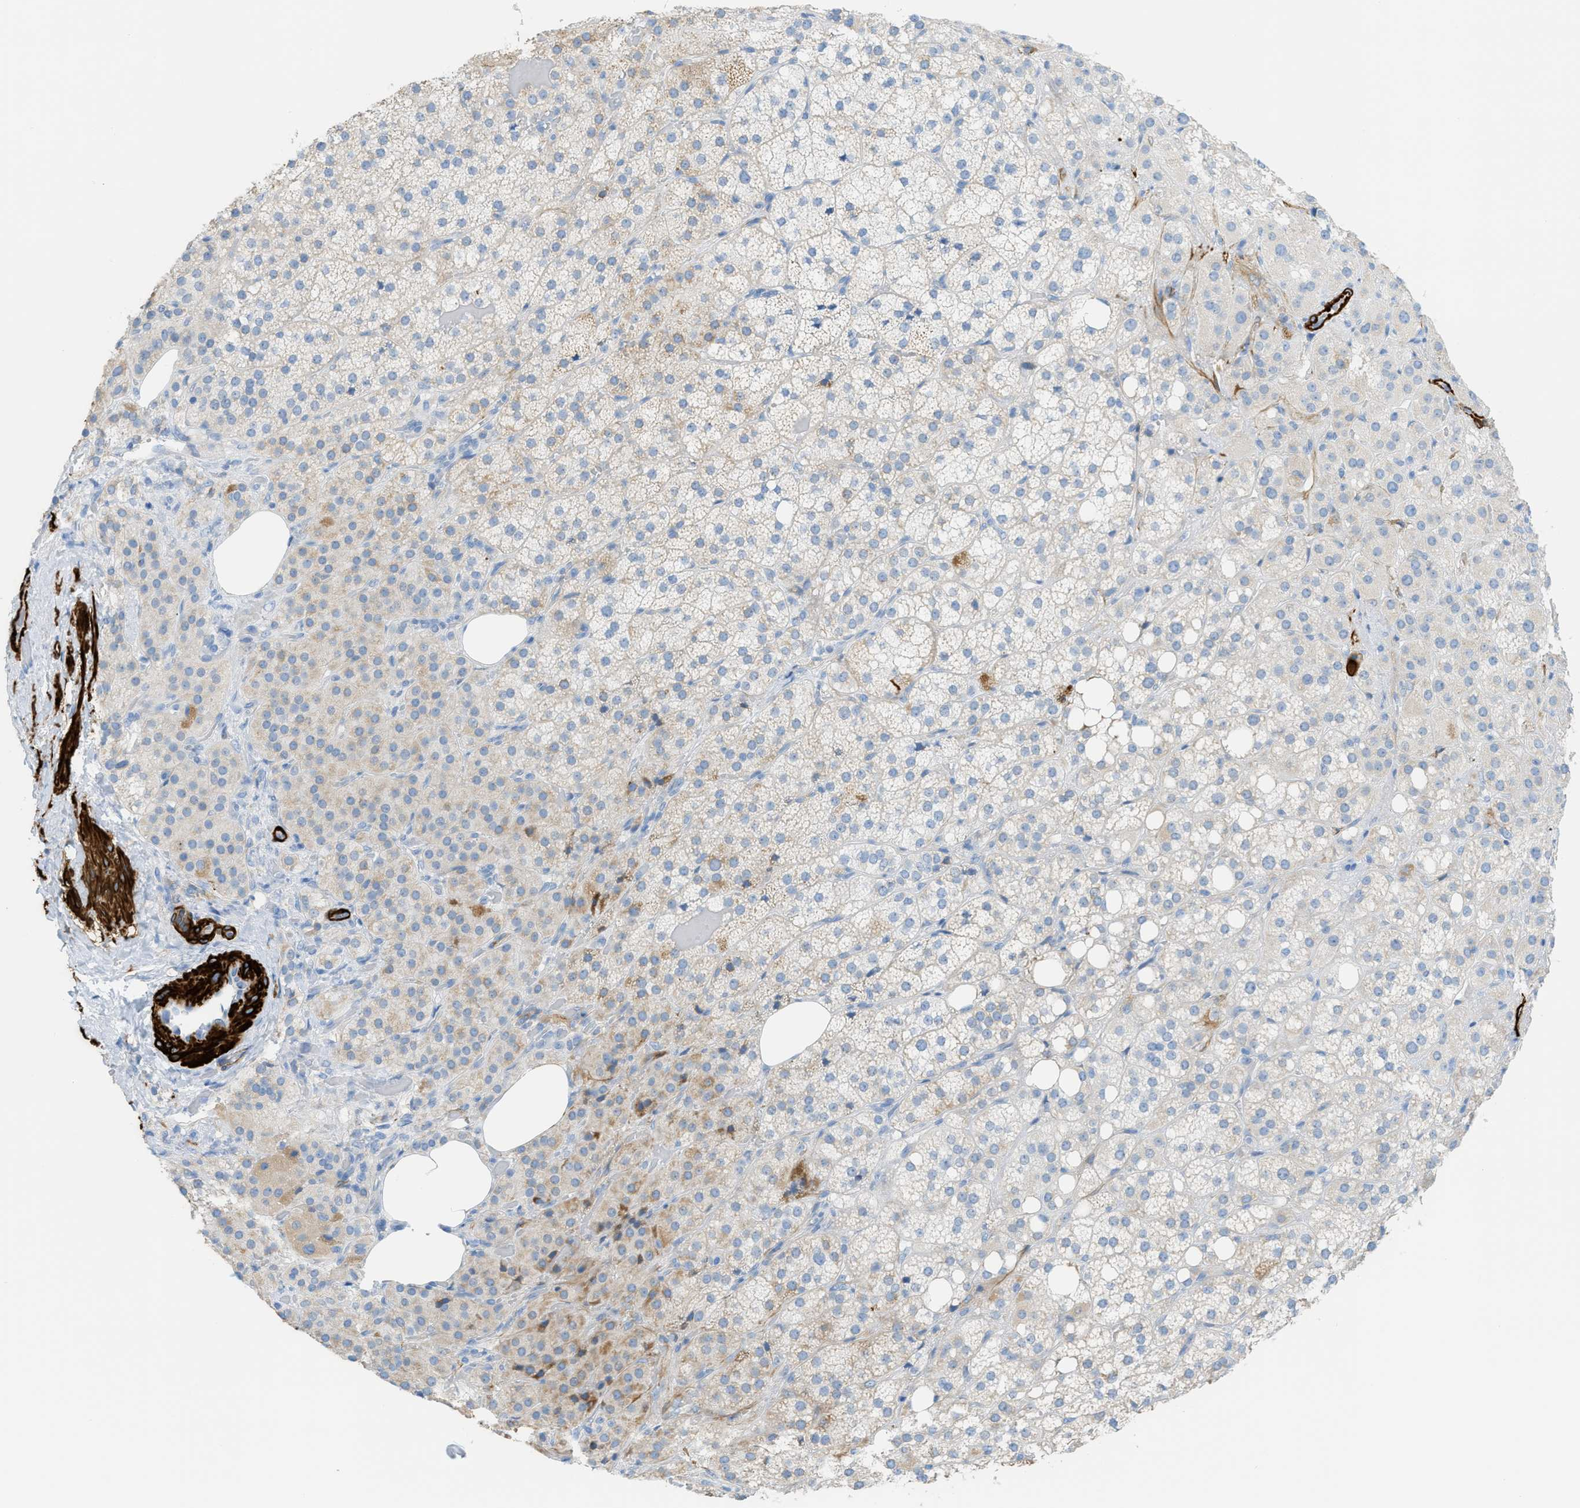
{"staining": {"intensity": "moderate", "quantity": "<25%", "location": "cytoplasmic/membranous"}, "tissue": "adrenal gland", "cell_type": "Glandular cells", "image_type": "normal", "snomed": [{"axis": "morphology", "description": "Normal tissue, NOS"}, {"axis": "topography", "description": "Adrenal gland"}], "caption": "Adrenal gland stained with DAB (3,3'-diaminobenzidine) immunohistochemistry exhibits low levels of moderate cytoplasmic/membranous expression in about <25% of glandular cells. Using DAB (3,3'-diaminobenzidine) (brown) and hematoxylin (blue) stains, captured at high magnification using brightfield microscopy.", "gene": "MYH11", "patient": {"sex": "female", "age": 59}}